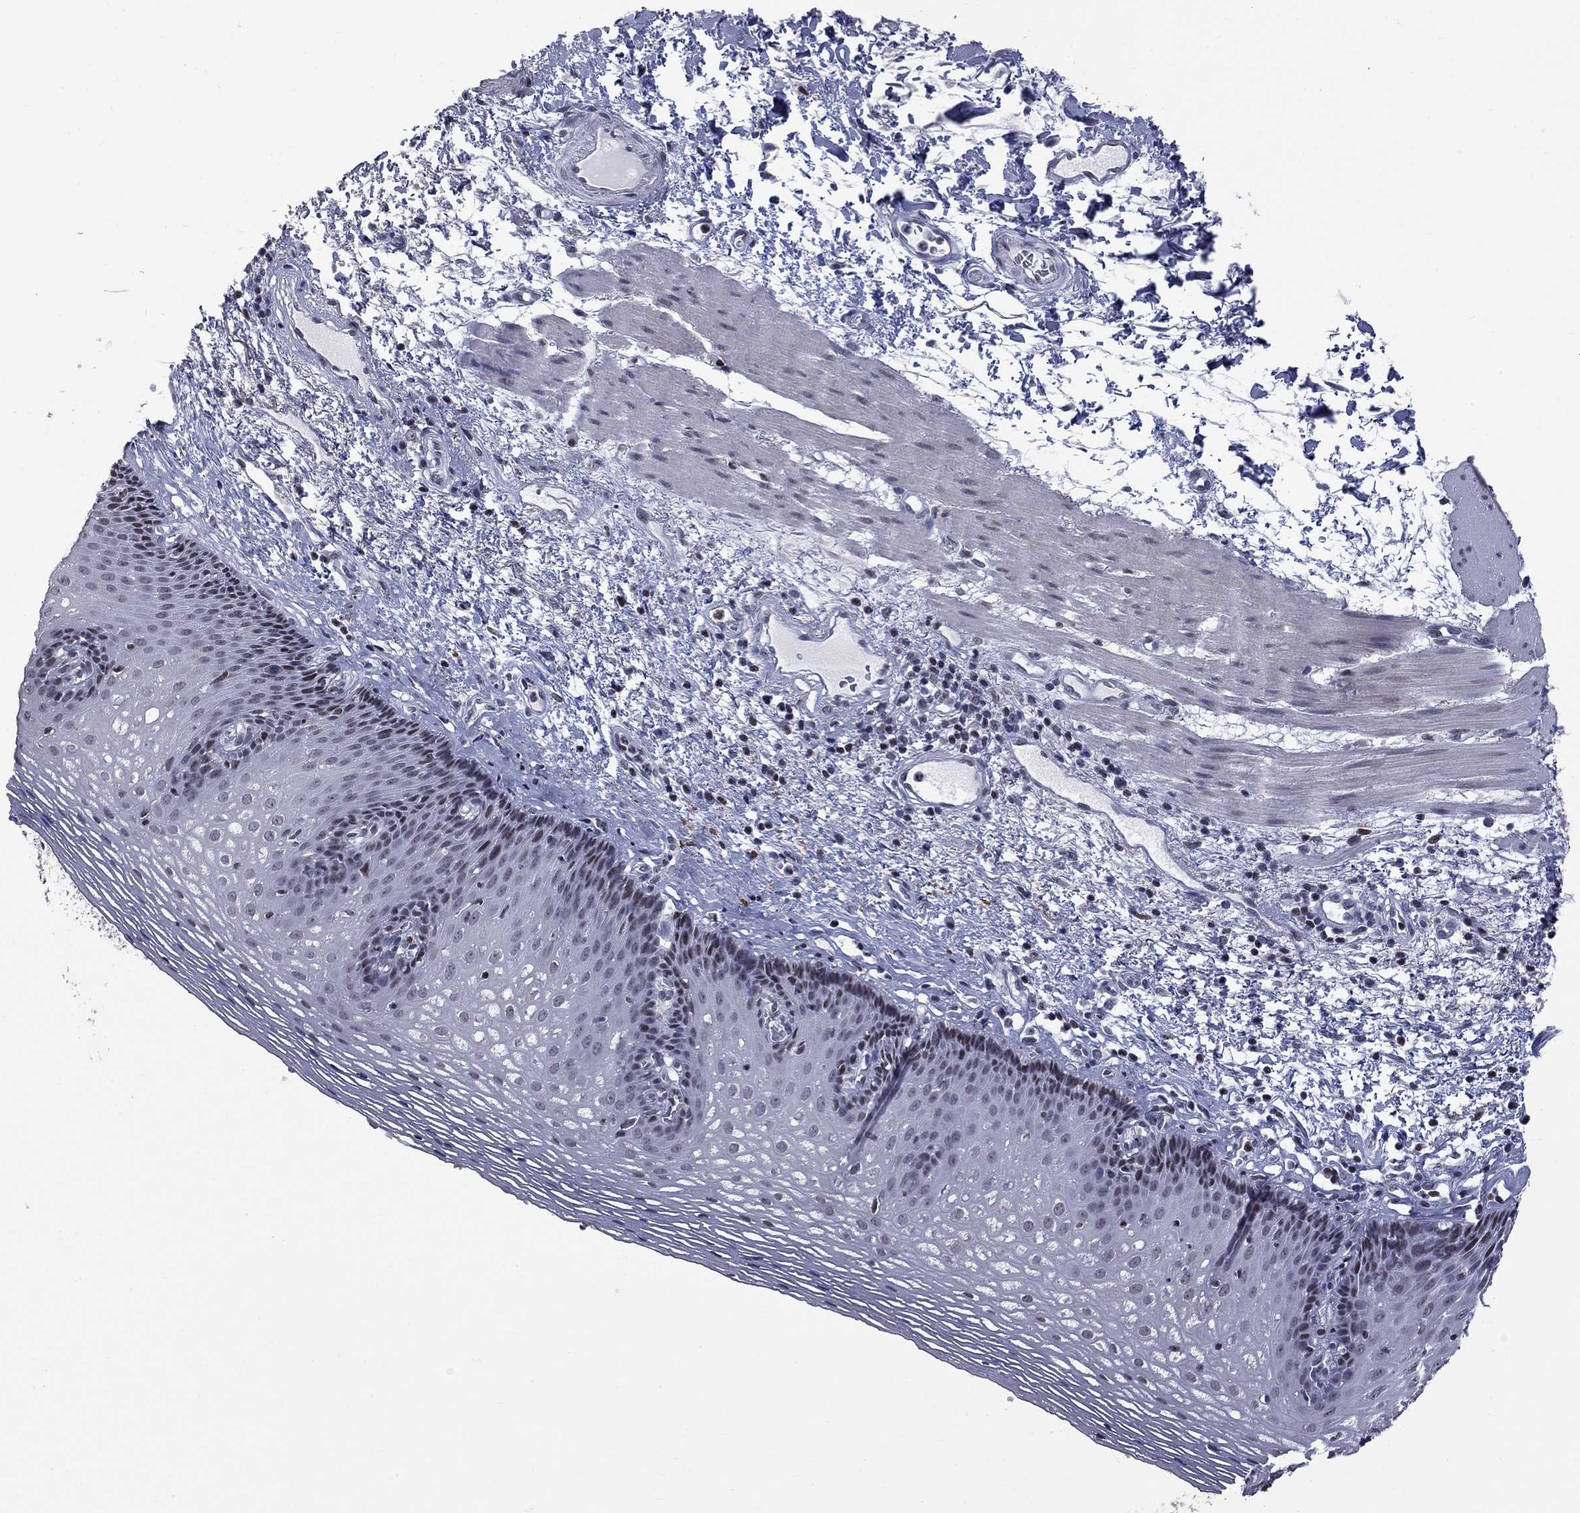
{"staining": {"intensity": "moderate", "quantity": "<25%", "location": "nuclear"}, "tissue": "esophagus", "cell_type": "Squamous epithelial cells", "image_type": "normal", "snomed": [{"axis": "morphology", "description": "Normal tissue, NOS"}, {"axis": "topography", "description": "Esophagus"}], "caption": "An image showing moderate nuclear expression in approximately <25% of squamous epithelial cells in unremarkable esophagus, as visualized by brown immunohistochemical staining.", "gene": "ZNF154", "patient": {"sex": "male", "age": 76}}